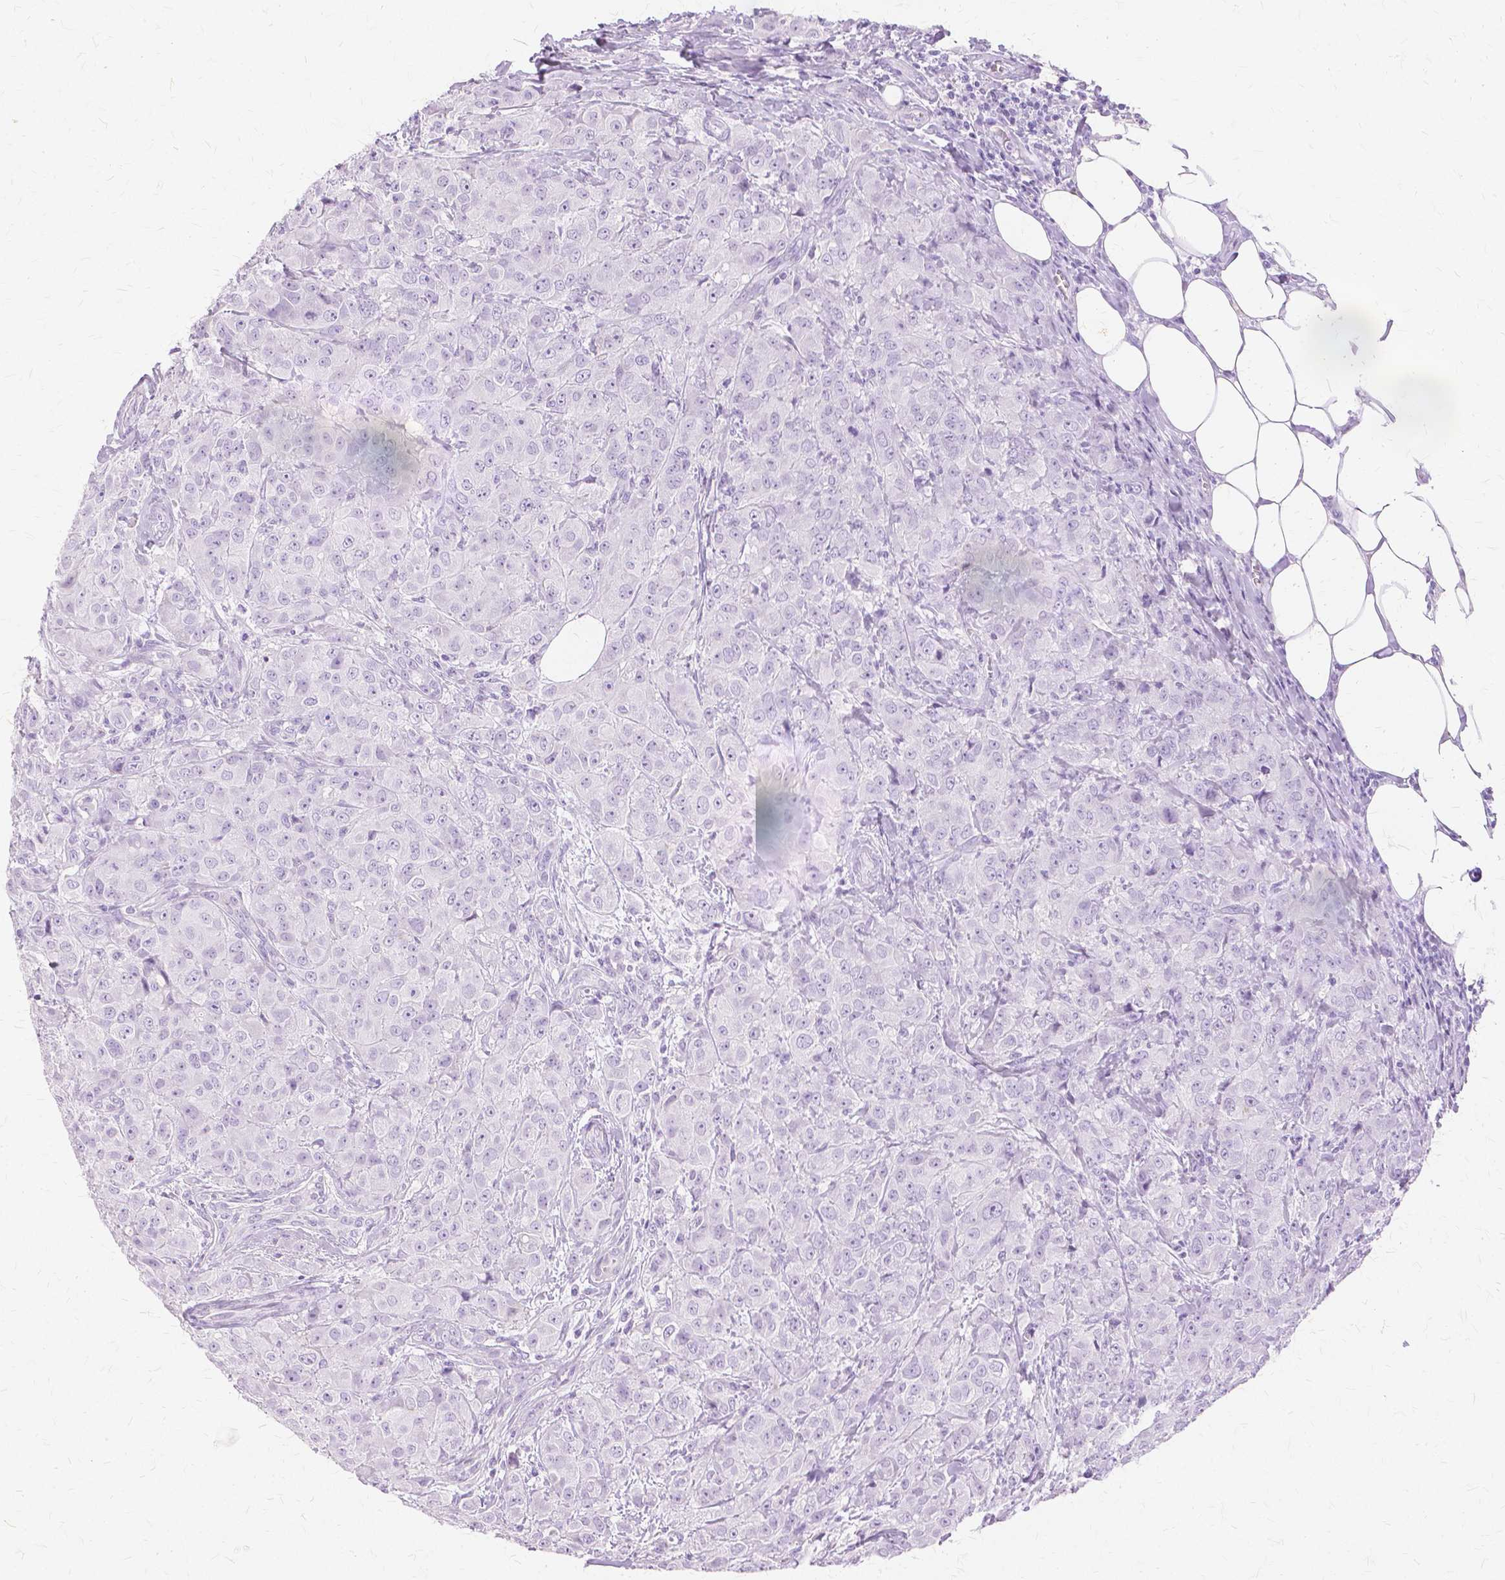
{"staining": {"intensity": "negative", "quantity": "none", "location": "none"}, "tissue": "breast cancer", "cell_type": "Tumor cells", "image_type": "cancer", "snomed": [{"axis": "morphology", "description": "Normal tissue, NOS"}, {"axis": "morphology", "description": "Duct carcinoma"}, {"axis": "topography", "description": "Breast"}], "caption": "The image reveals no staining of tumor cells in breast intraductal carcinoma.", "gene": "TGM1", "patient": {"sex": "female", "age": 43}}